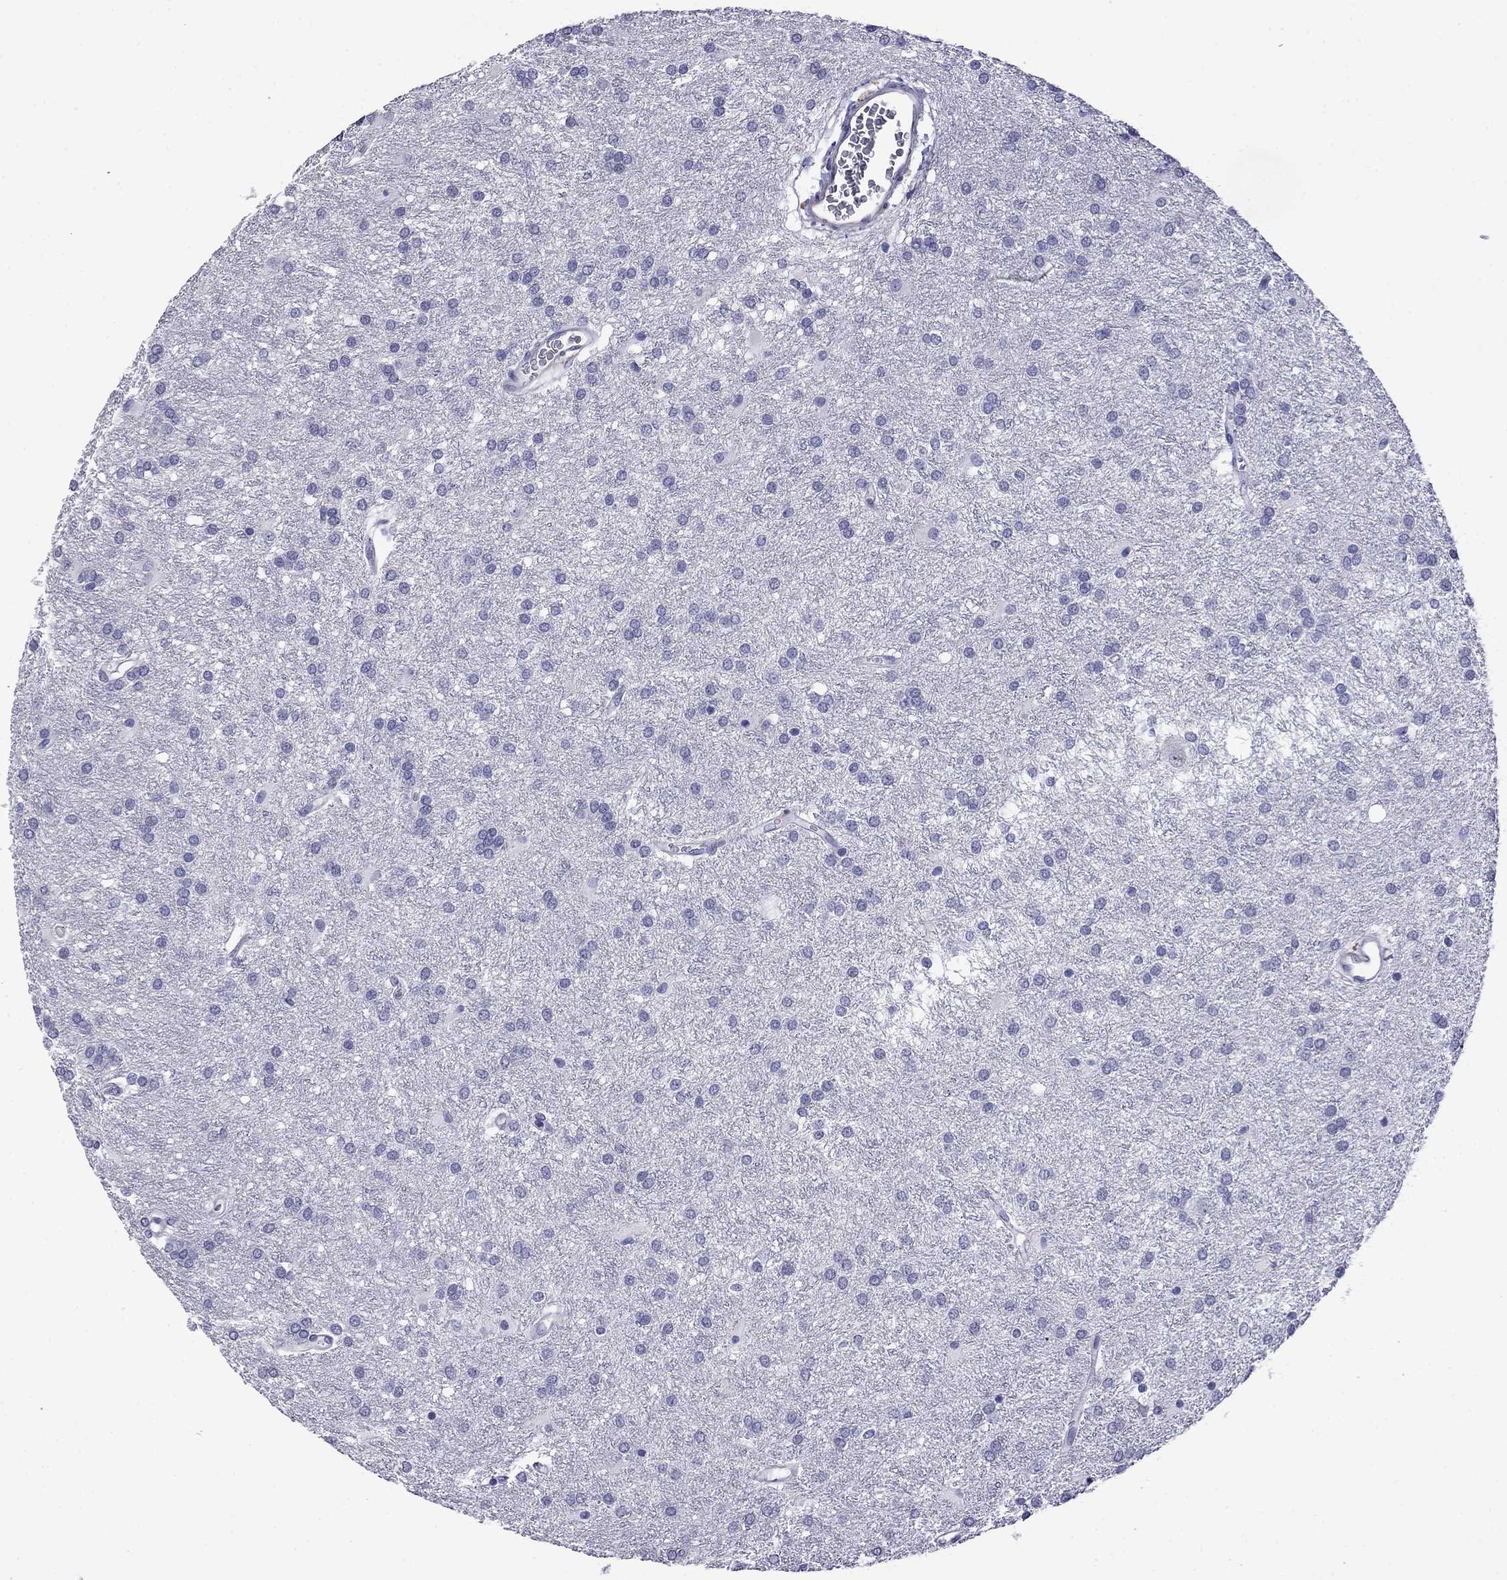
{"staining": {"intensity": "negative", "quantity": "none", "location": "none"}, "tissue": "glioma", "cell_type": "Tumor cells", "image_type": "cancer", "snomed": [{"axis": "morphology", "description": "Glioma, malignant, Low grade"}, {"axis": "topography", "description": "Brain"}], "caption": "DAB immunohistochemical staining of human malignant glioma (low-grade) reveals no significant positivity in tumor cells.", "gene": "STAR", "patient": {"sex": "female", "age": 32}}